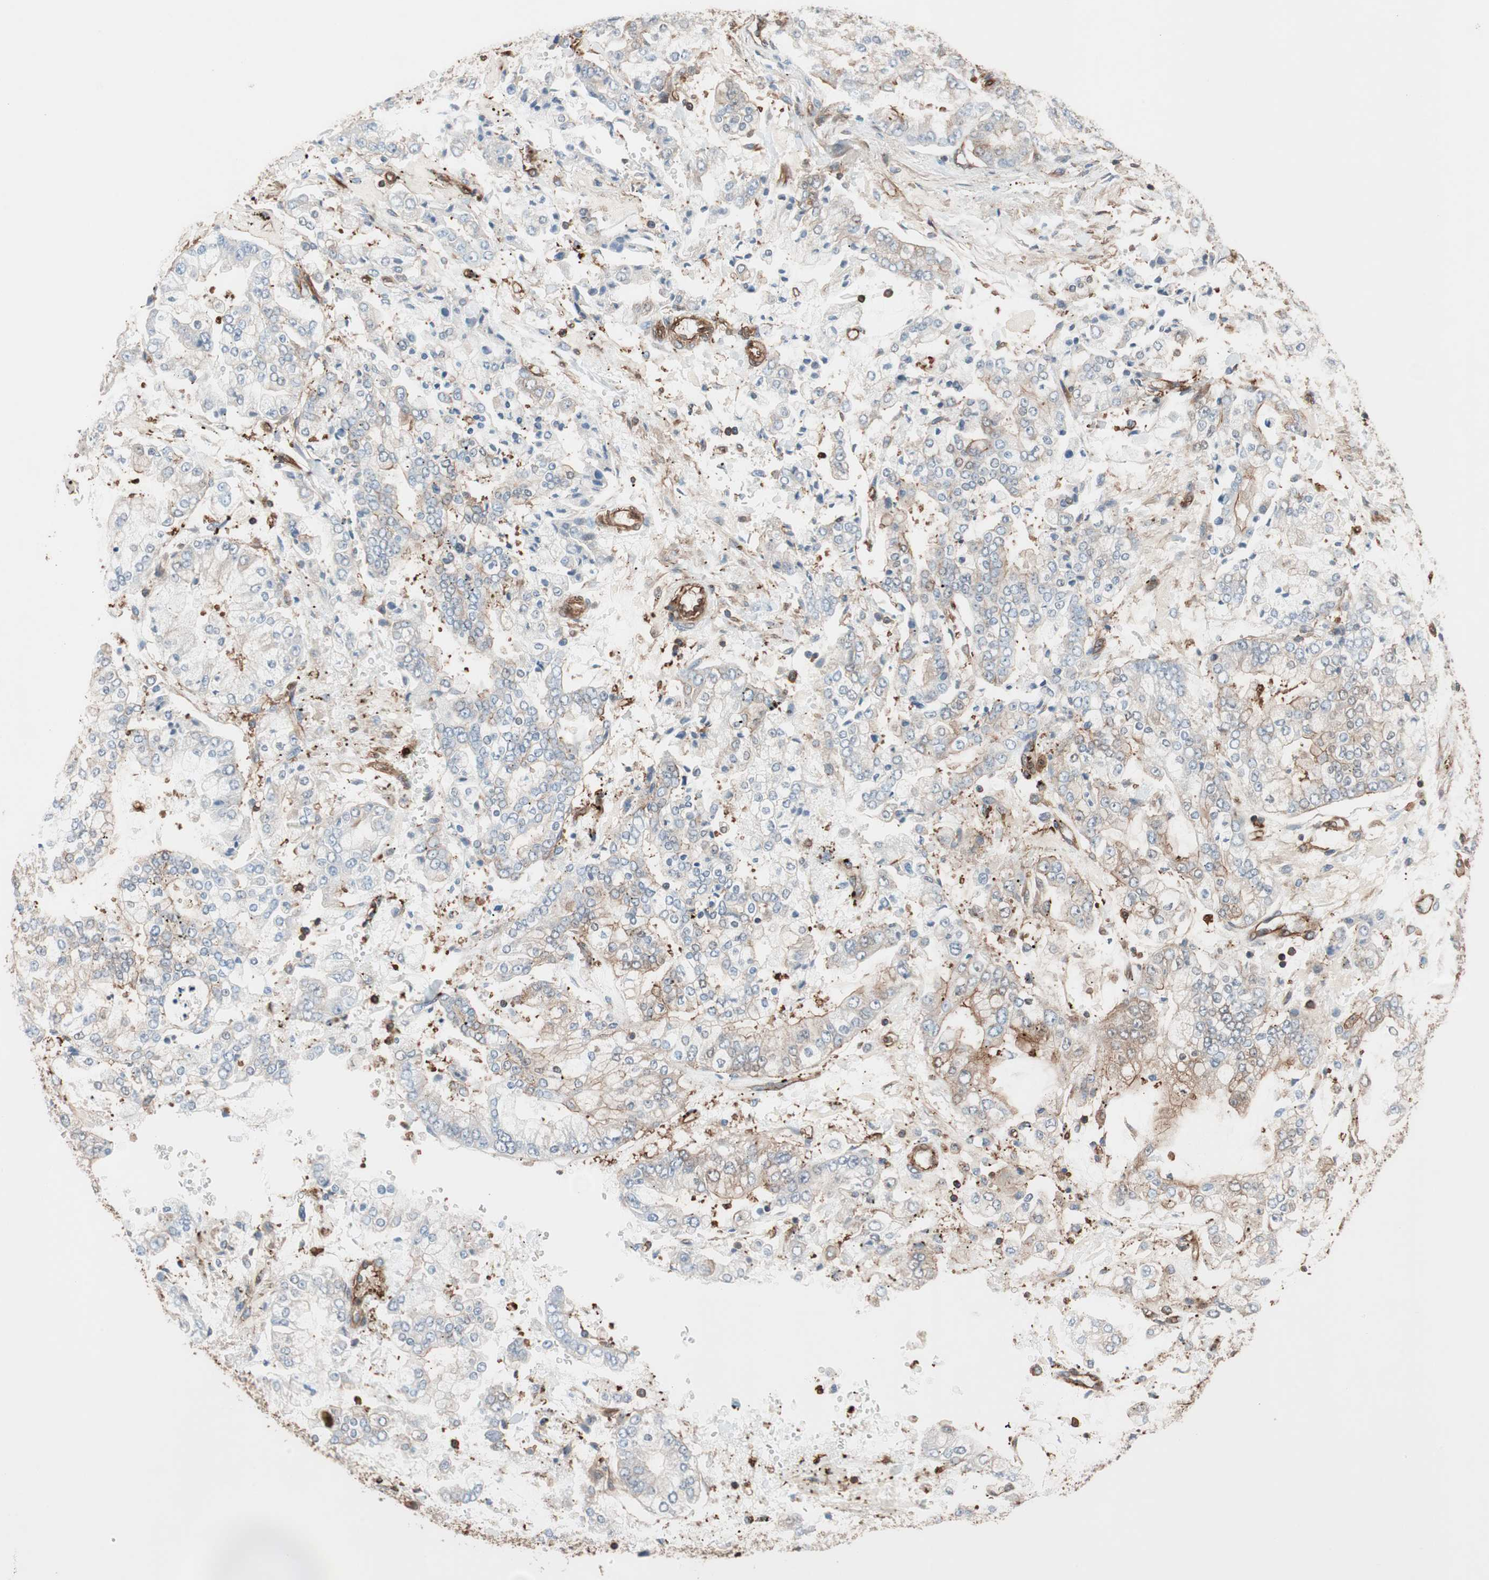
{"staining": {"intensity": "moderate", "quantity": "25%-75%", "location": "cytoplasmic/membranous"}, "tissue": "stomach cancer", "cell_type": "Tumor cells", "image_type": "cancer", "snomed": [{"axis": "morphology", "description": "Adenocarcinoma, NOS"}, {"axis": "topography", "description": "Stomach"}], "caption": "Moderate cytoplasmic/membranous protein positivity is present in approximately 25%-75% of tumor cells in adenocarcinoma (stomach).", "gene": "VASP", "patient": {"sex": "male", "age": 76}}